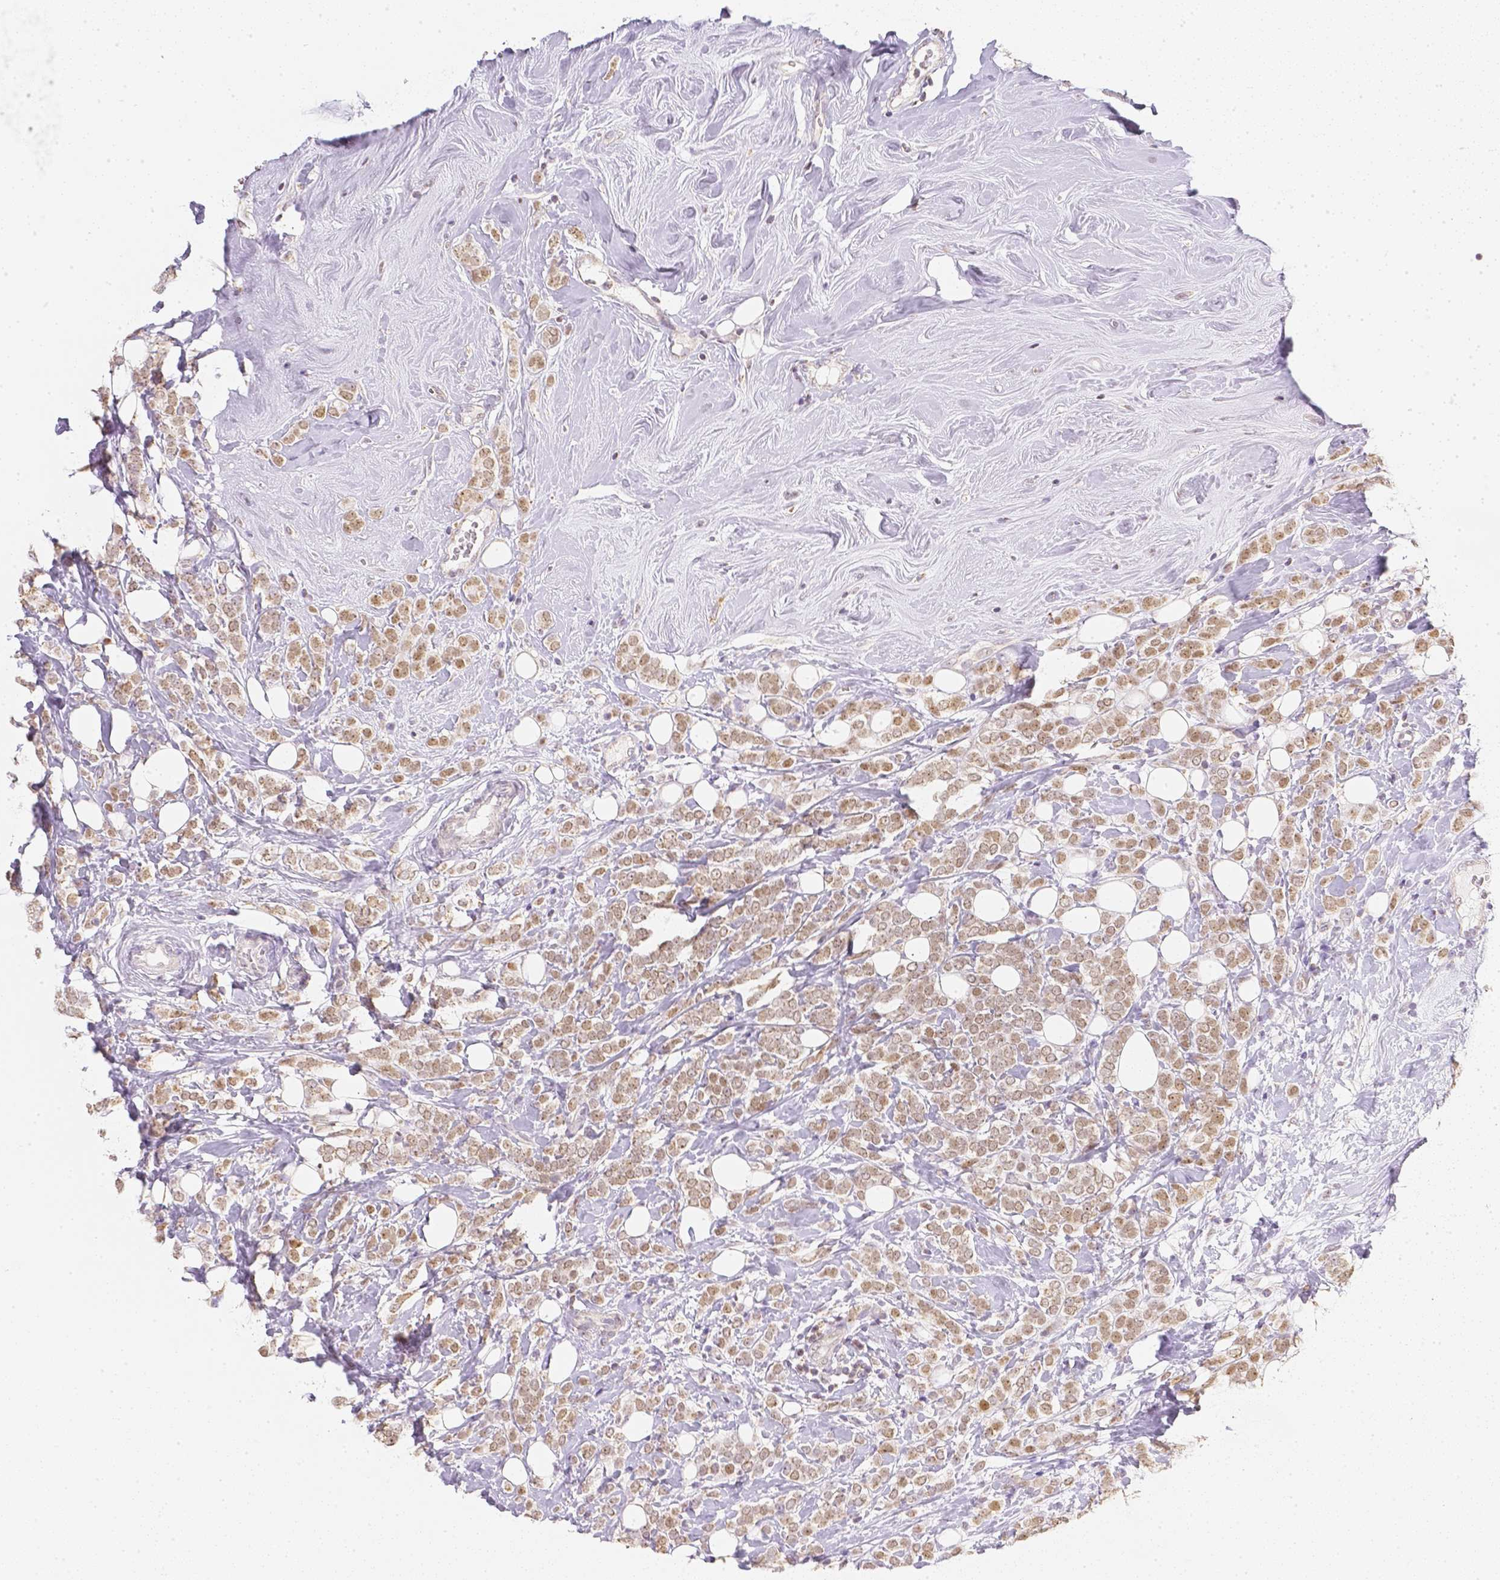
{"staining": {"intensity": "moderate", "quantity": ">75%", "location": "cytoplasmic/membranous"}, "tissue": "breast cancer", "cell_type": "Tumor cells", "image_type": "cancer", "snomed": [{"axis": "morphology", "description": "Lobular carcinoma"}, {"axis": "topography", "description": "Breast"}], "caption": "Immunohistochemical staining of breast cancer demonstrates medium levels of moderate cytoplasmic/membranous protein positivity in about >75% of tumor cells. Using DAB (brown) and hematoxylin (blue) stains, captured at high magnification using brightfield microscopy.", "gene": "NVL", "patient": {"sex": "female", "age": 49}}